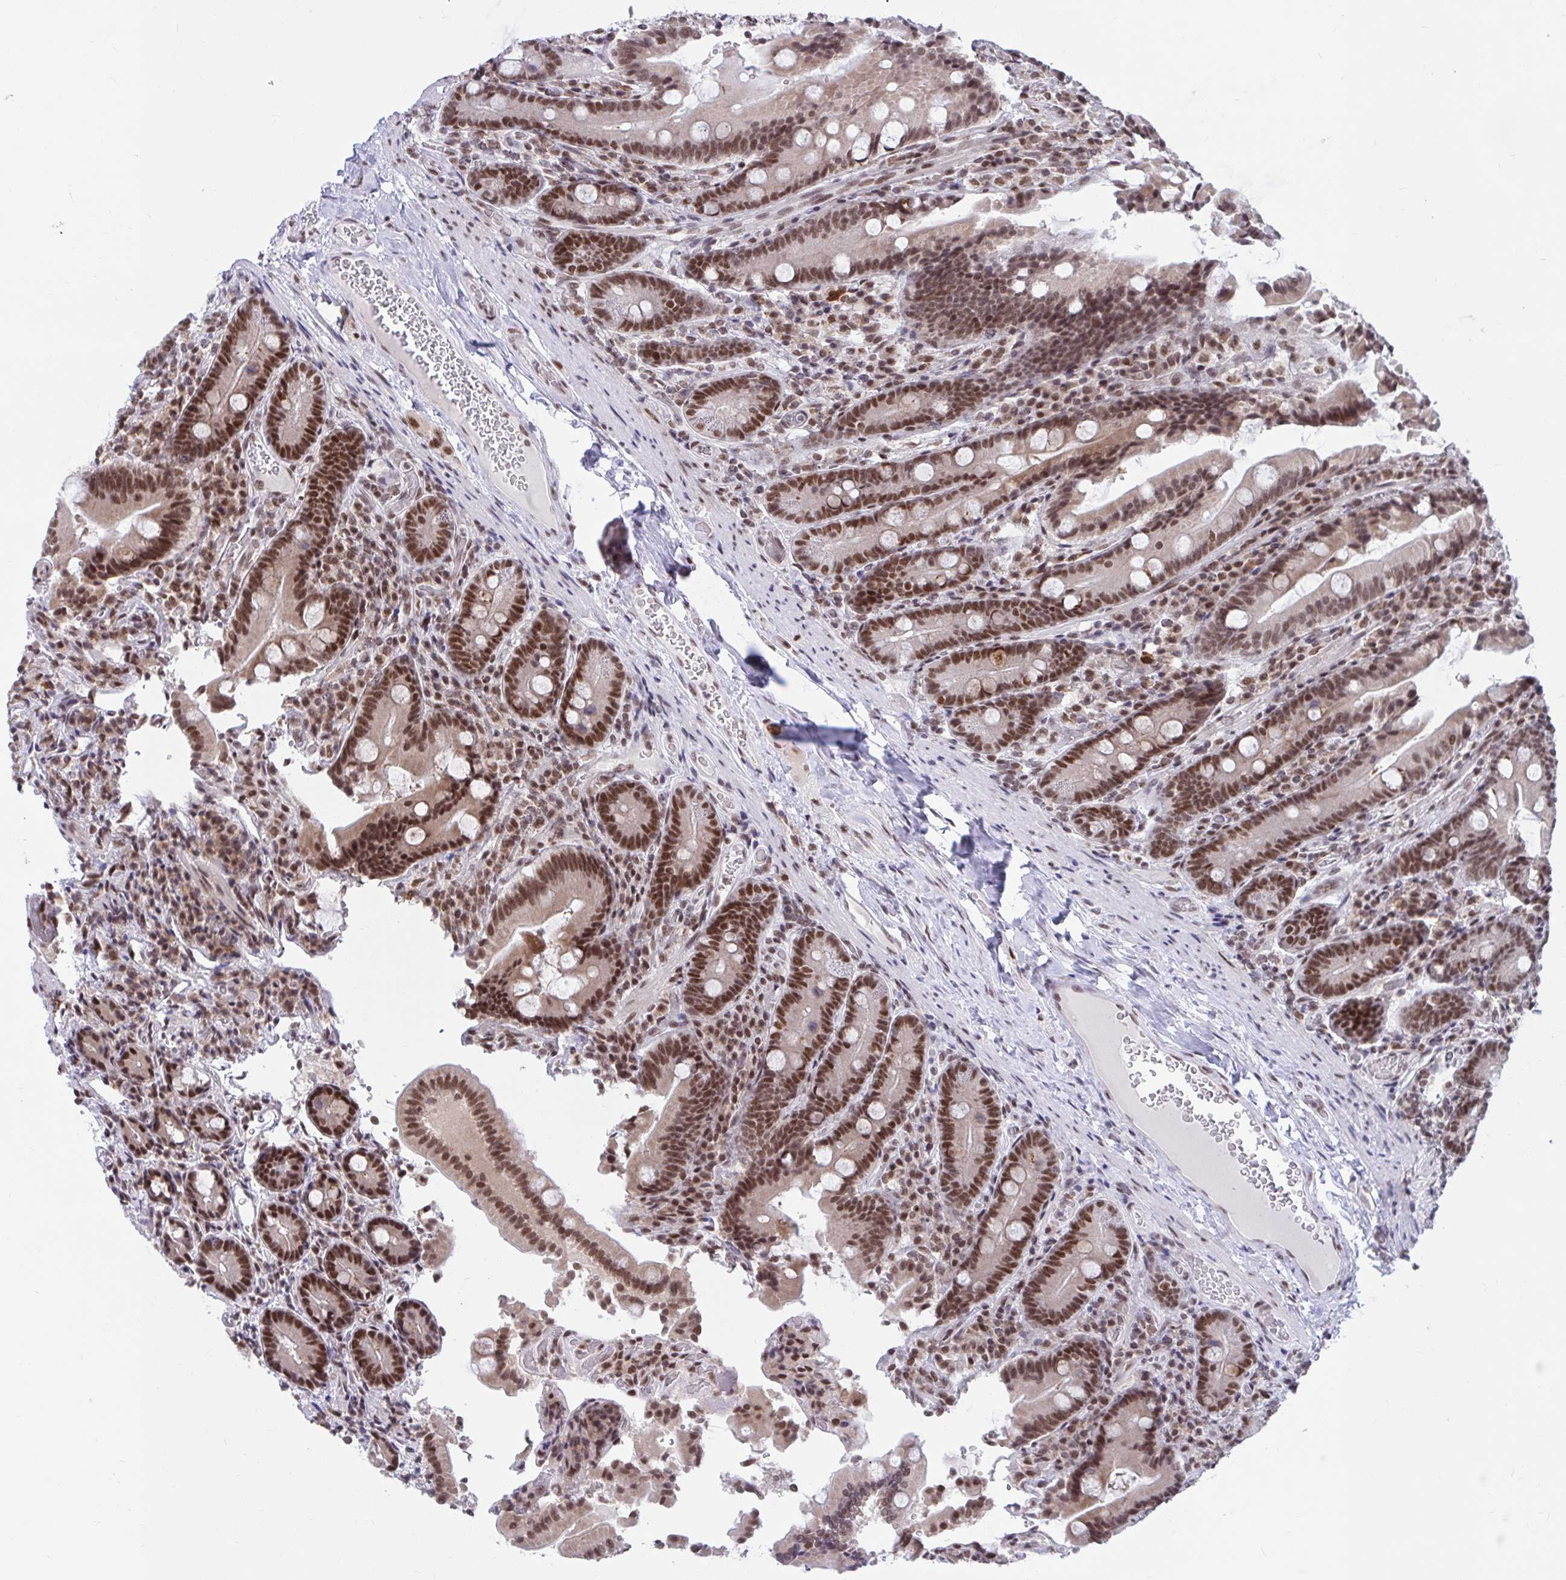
{"staining": {"intensity": "strong", "quantity": ">75%", "location": "nuclear"}, "tissue": "duodenum", "cell_type": "Glandular cells", "image_type": "normal", "snomed": [{"axis": "morphology", "description": "Normal tissue, NOS"}, {"axis": "topography", "description": "Duodenum"}], "caption": "Immunohistochemical staining of unremarkable duodenum demonstrates strong nuclear protein positivity in approximately >75% of glandular cells. The protein of interest is shown in brown color, while the nuclei are stained blue.", "gene": "PHF10", "patient": {"sex": "female", "age": 62}}